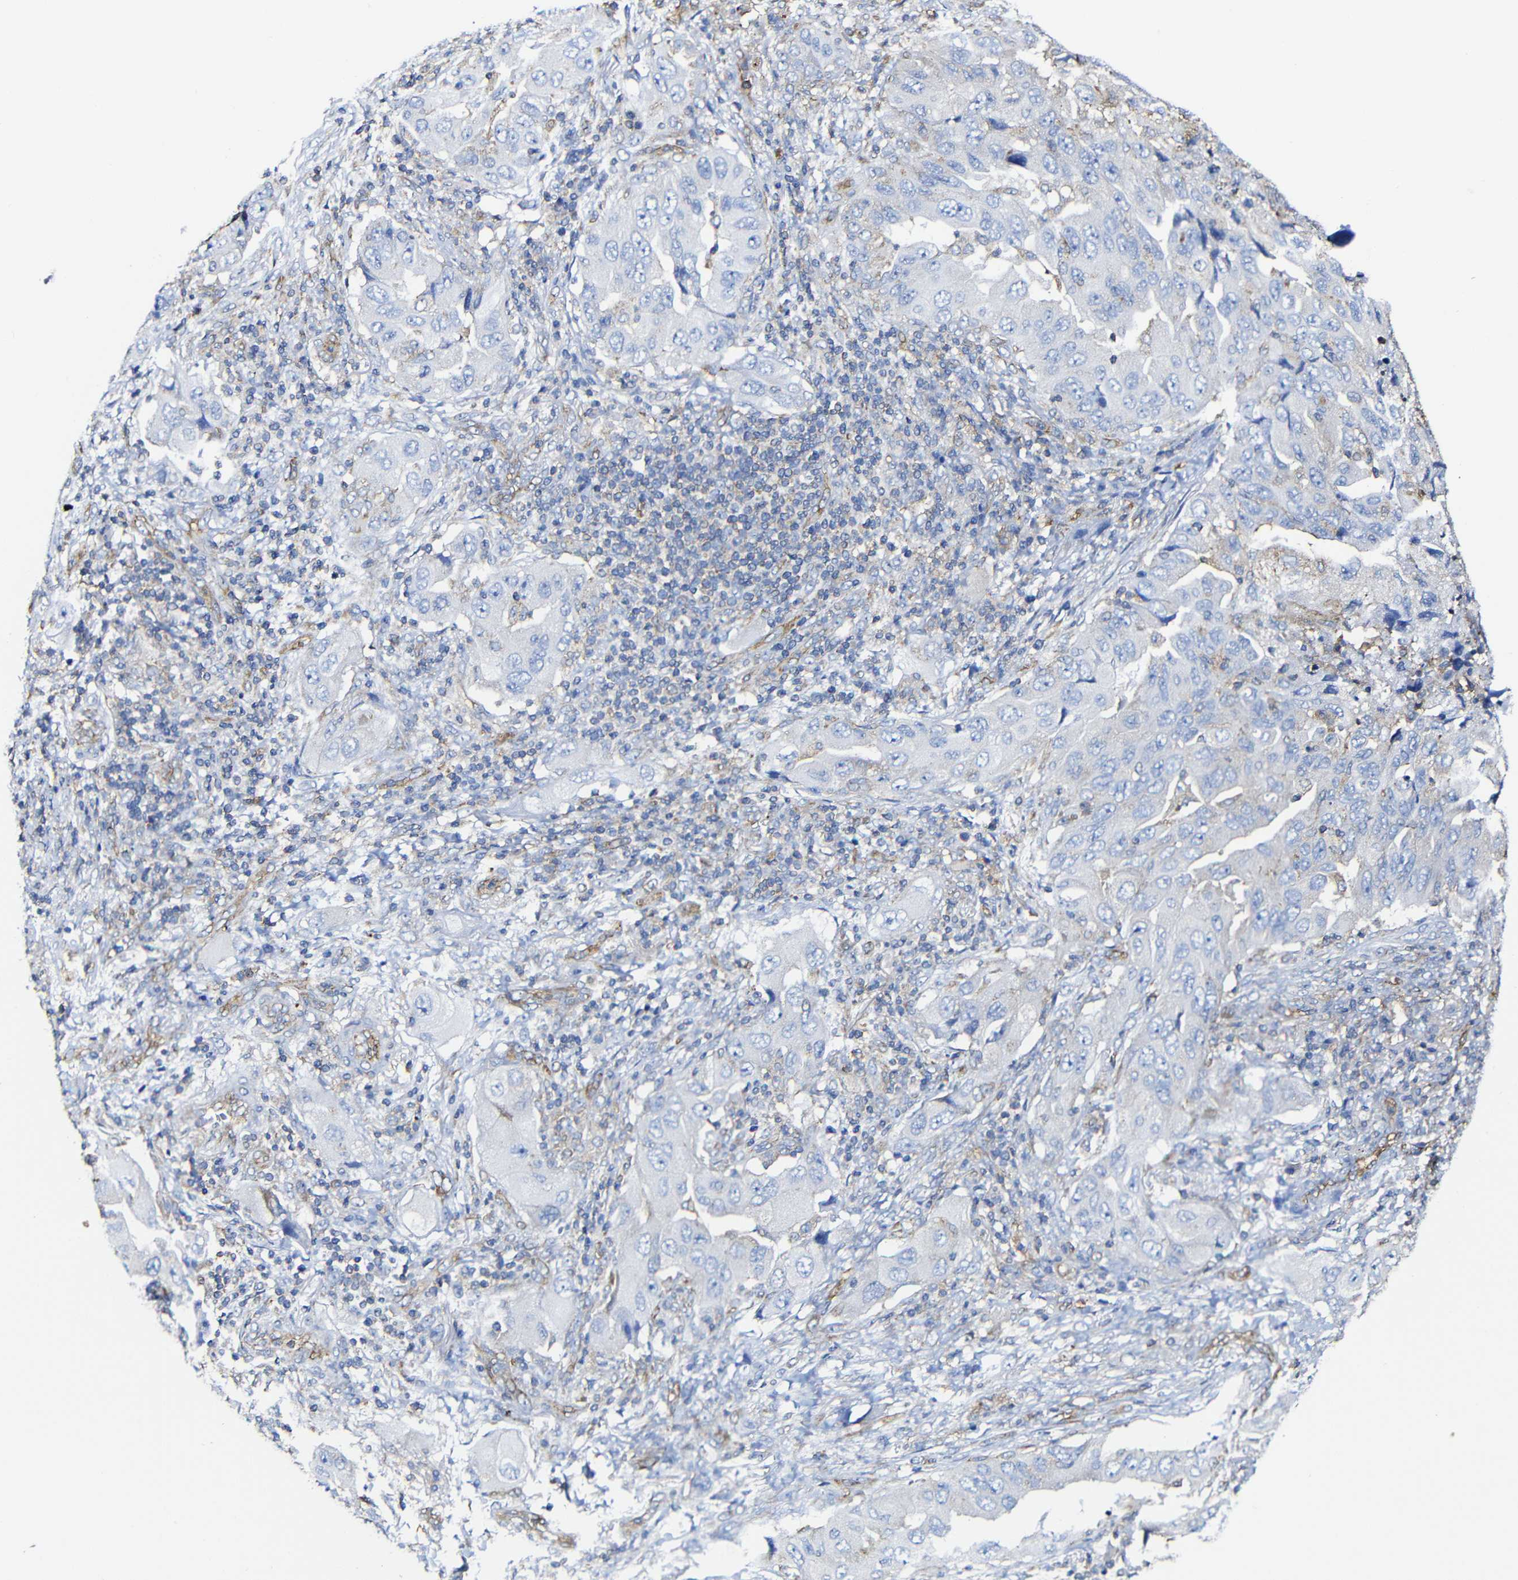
{"staining": {"intensity": "negative", "quantity": "none", "location": "none"}, "tissue": "lung cancer", "cell_type": "Tumor cells", "image_type": "cancer", "snomed": [{"axis": "morphology", "description": "Adenocarcinoma, NOS"}, {"axis": "topography", "description": "Lung"}], "caption": "Immunohistochemistry (IHC) photomicrograph of human lung adenocarcinoma stained for a protein (brown), which shows no expression in tumor cells.", "gene": "MSN", "patient": {"sex": "female", "age": 65}}